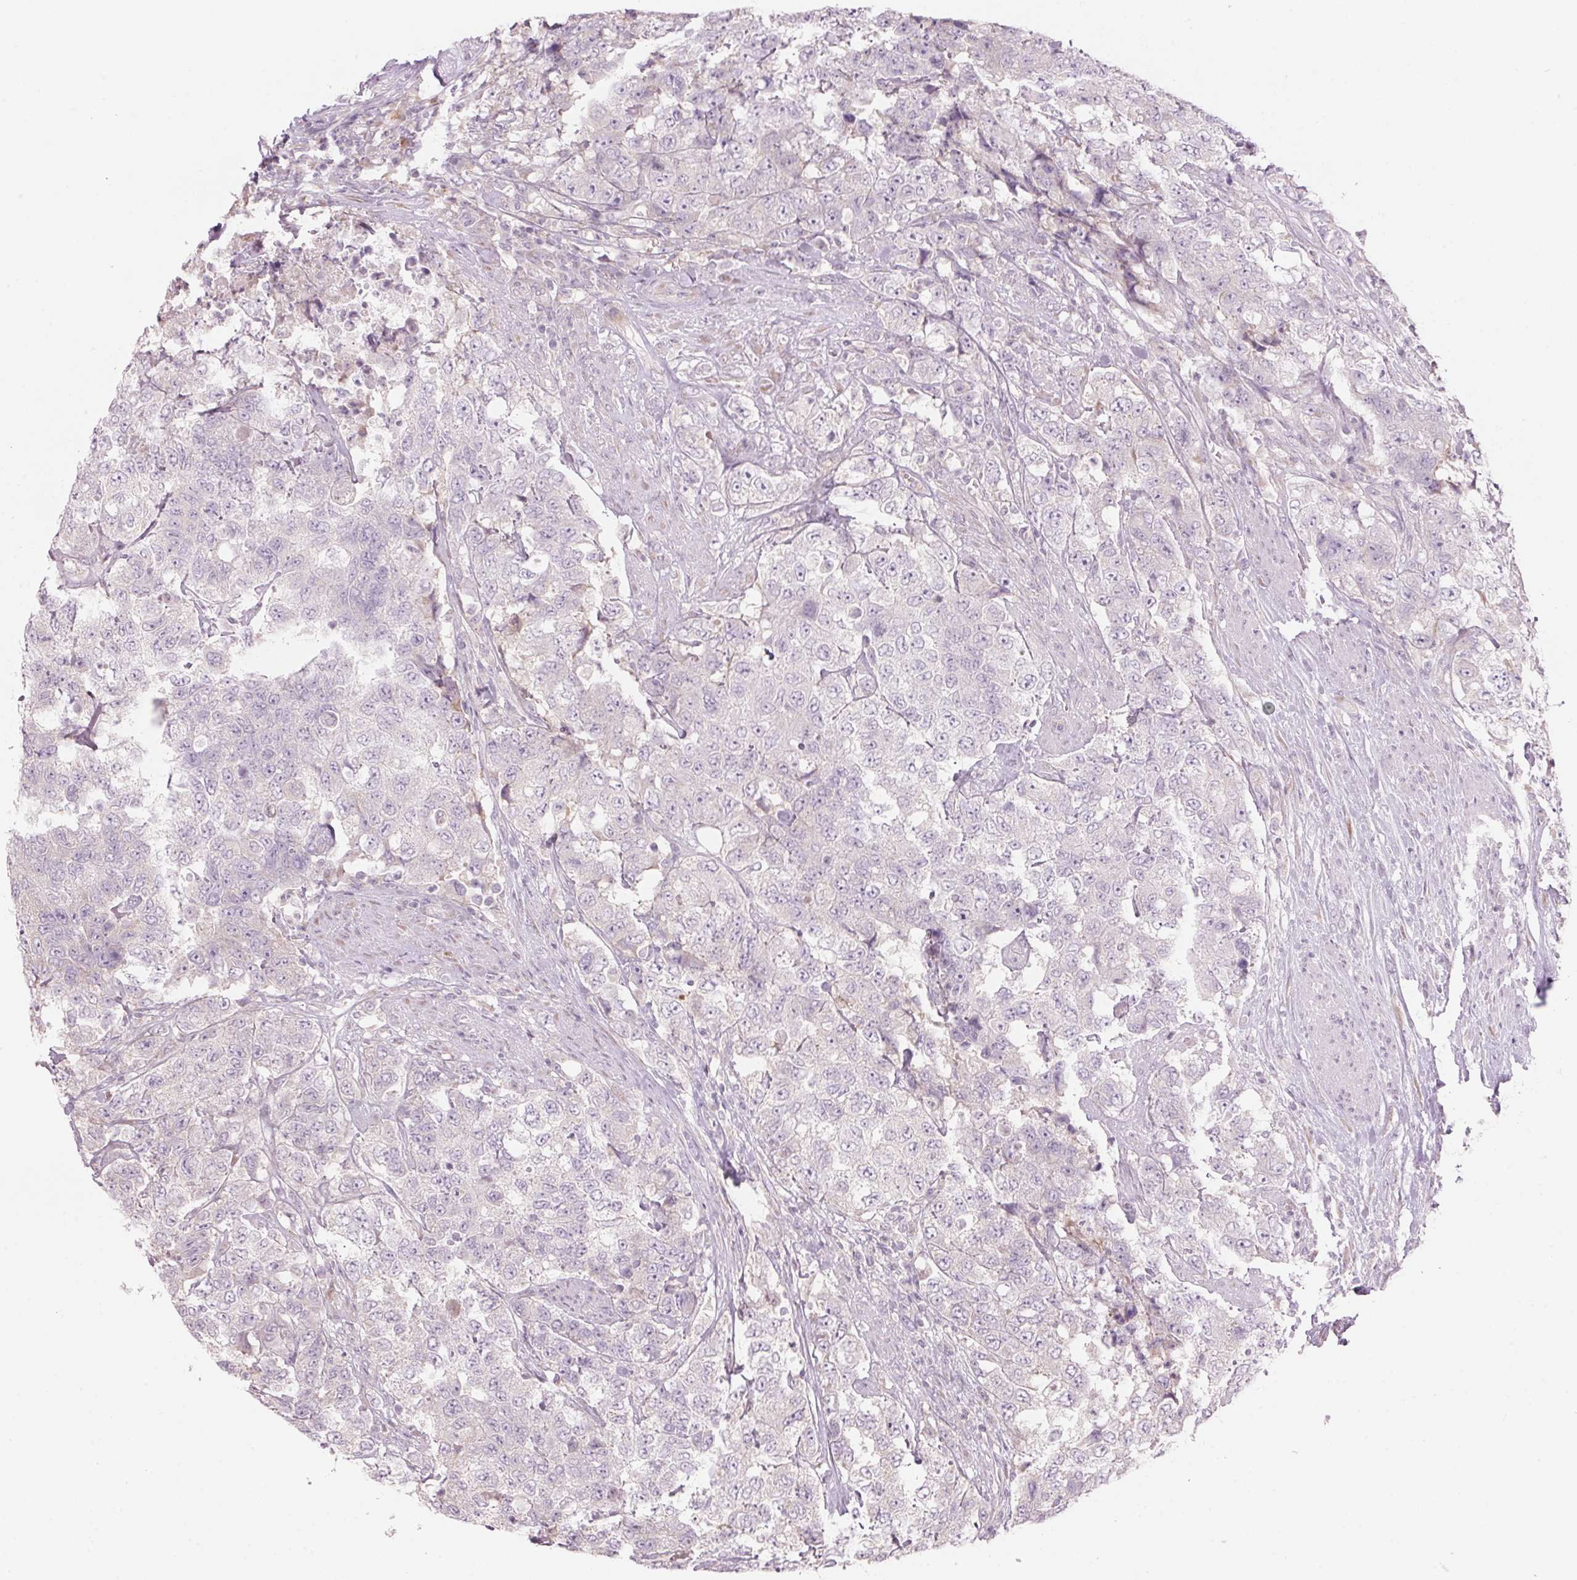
{"staining": {"intensity": "negative", "quantity": "none", "location": "none"}, "tissue": "urothelial cancer", "cell_type": "Tumor cells", "image_type": "cancer", "snomed": [{"axis": "morphology", "description": "Urothelial carcinoma, High grade"}, {"axis": "topography", "description": "Urinary bladder"}], "caption": "IHC histopathology image of neoplastic tissue: human urothelial cancer stained with DAB shows no significant protein expression in tumor cells. The staining is performed using DAB brown chromogen with nuclei counter-stained in using hematoxylin.", "gene": "GNMT", "patient": {"sex": "female", "age": 78}}